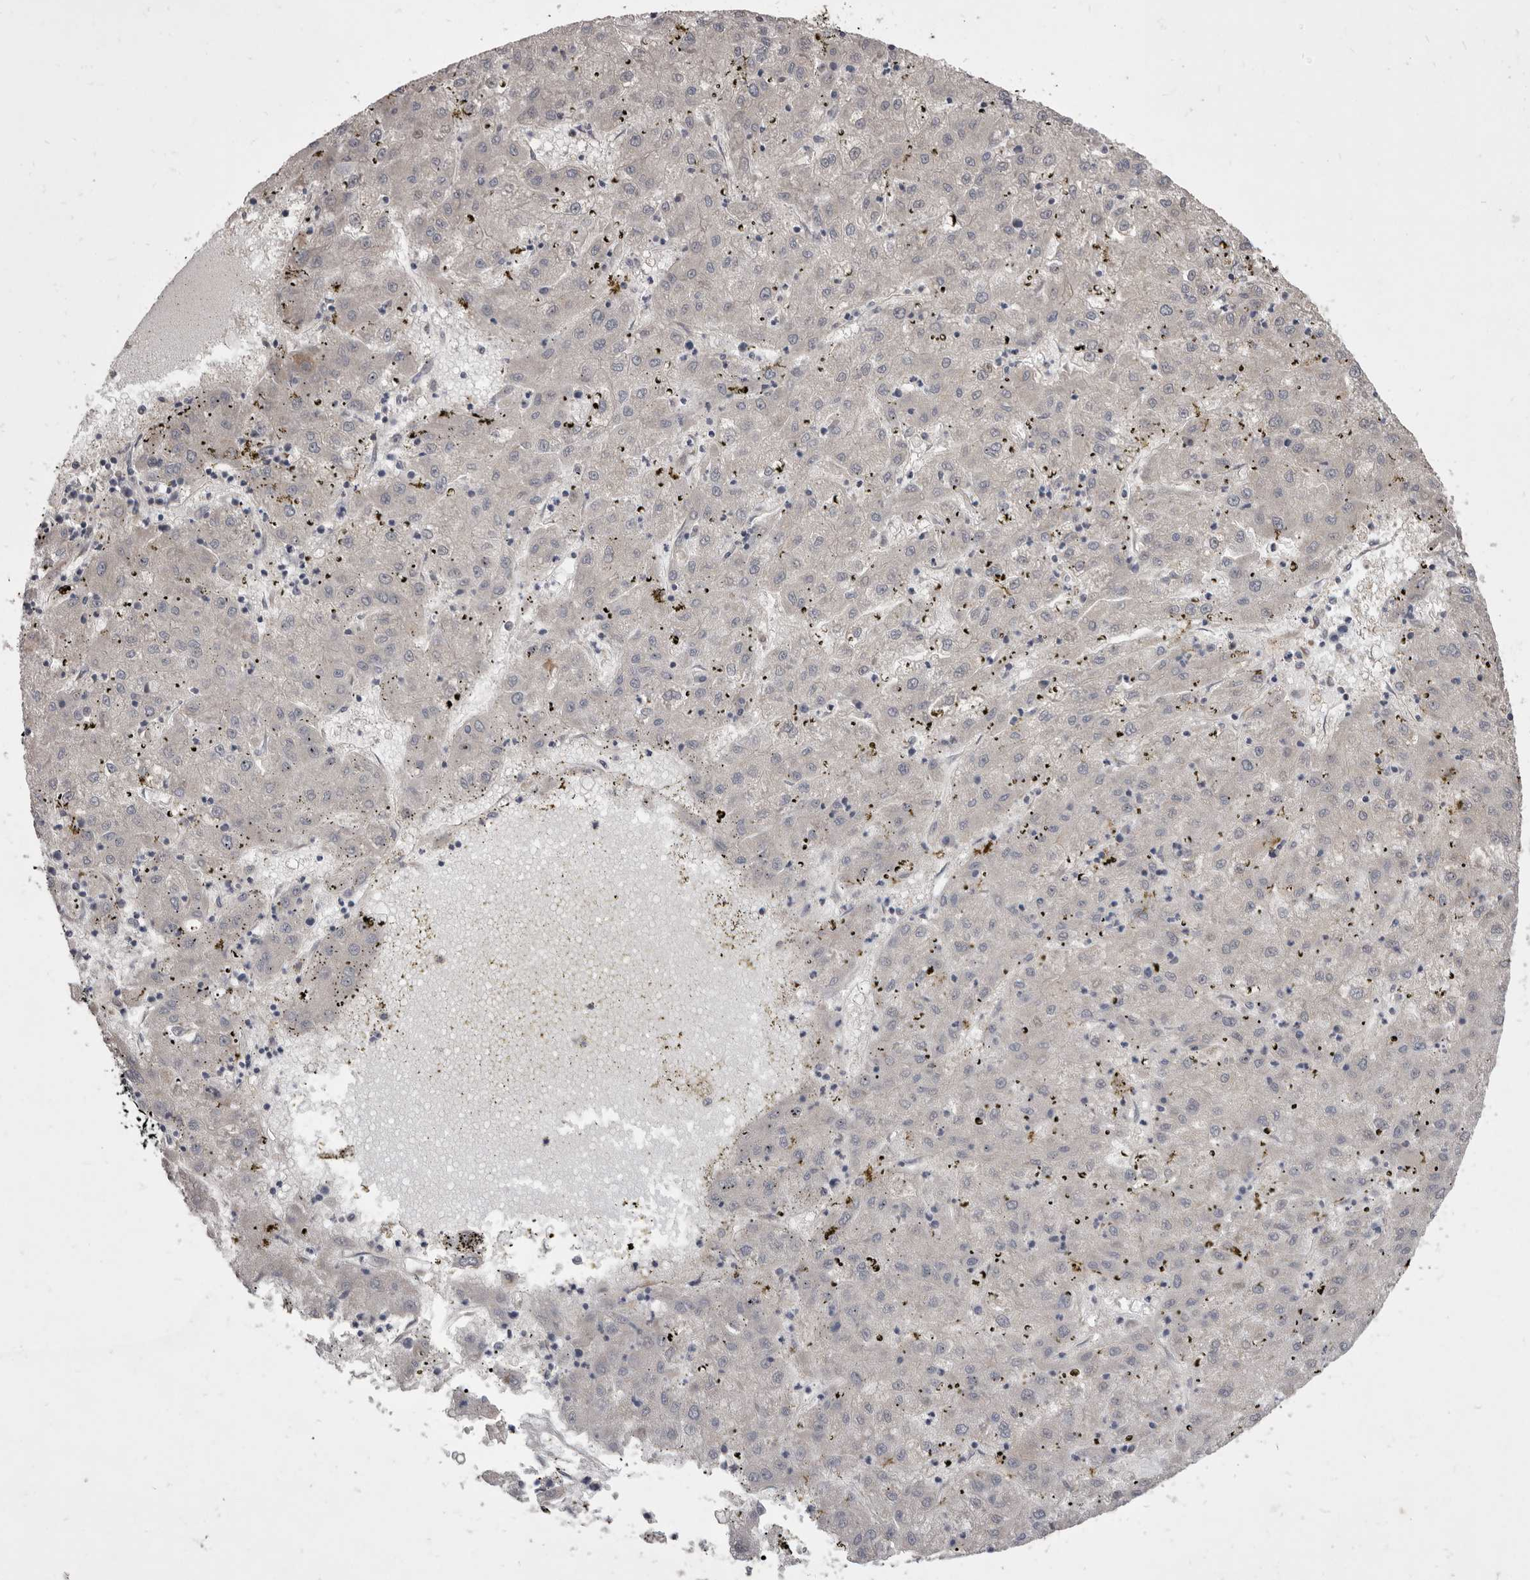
{"staining": {"intensity": "negative", "quantity": "none", "location": "none"}, "tissue": "liver cancer", "cell_type": "Tumor cells", "image_type": "cancer", "snomed": [{"axis": "morphology", "description": "Carcinoma, Hepatocellular, NOS"}, {"axis": "topography", "description": "Liver"}], "caption": "IHC of human liver cancer displays no expression in tumor cells.", "gene": "VPS45", "patient": {"sex": "male", "age": 72}}